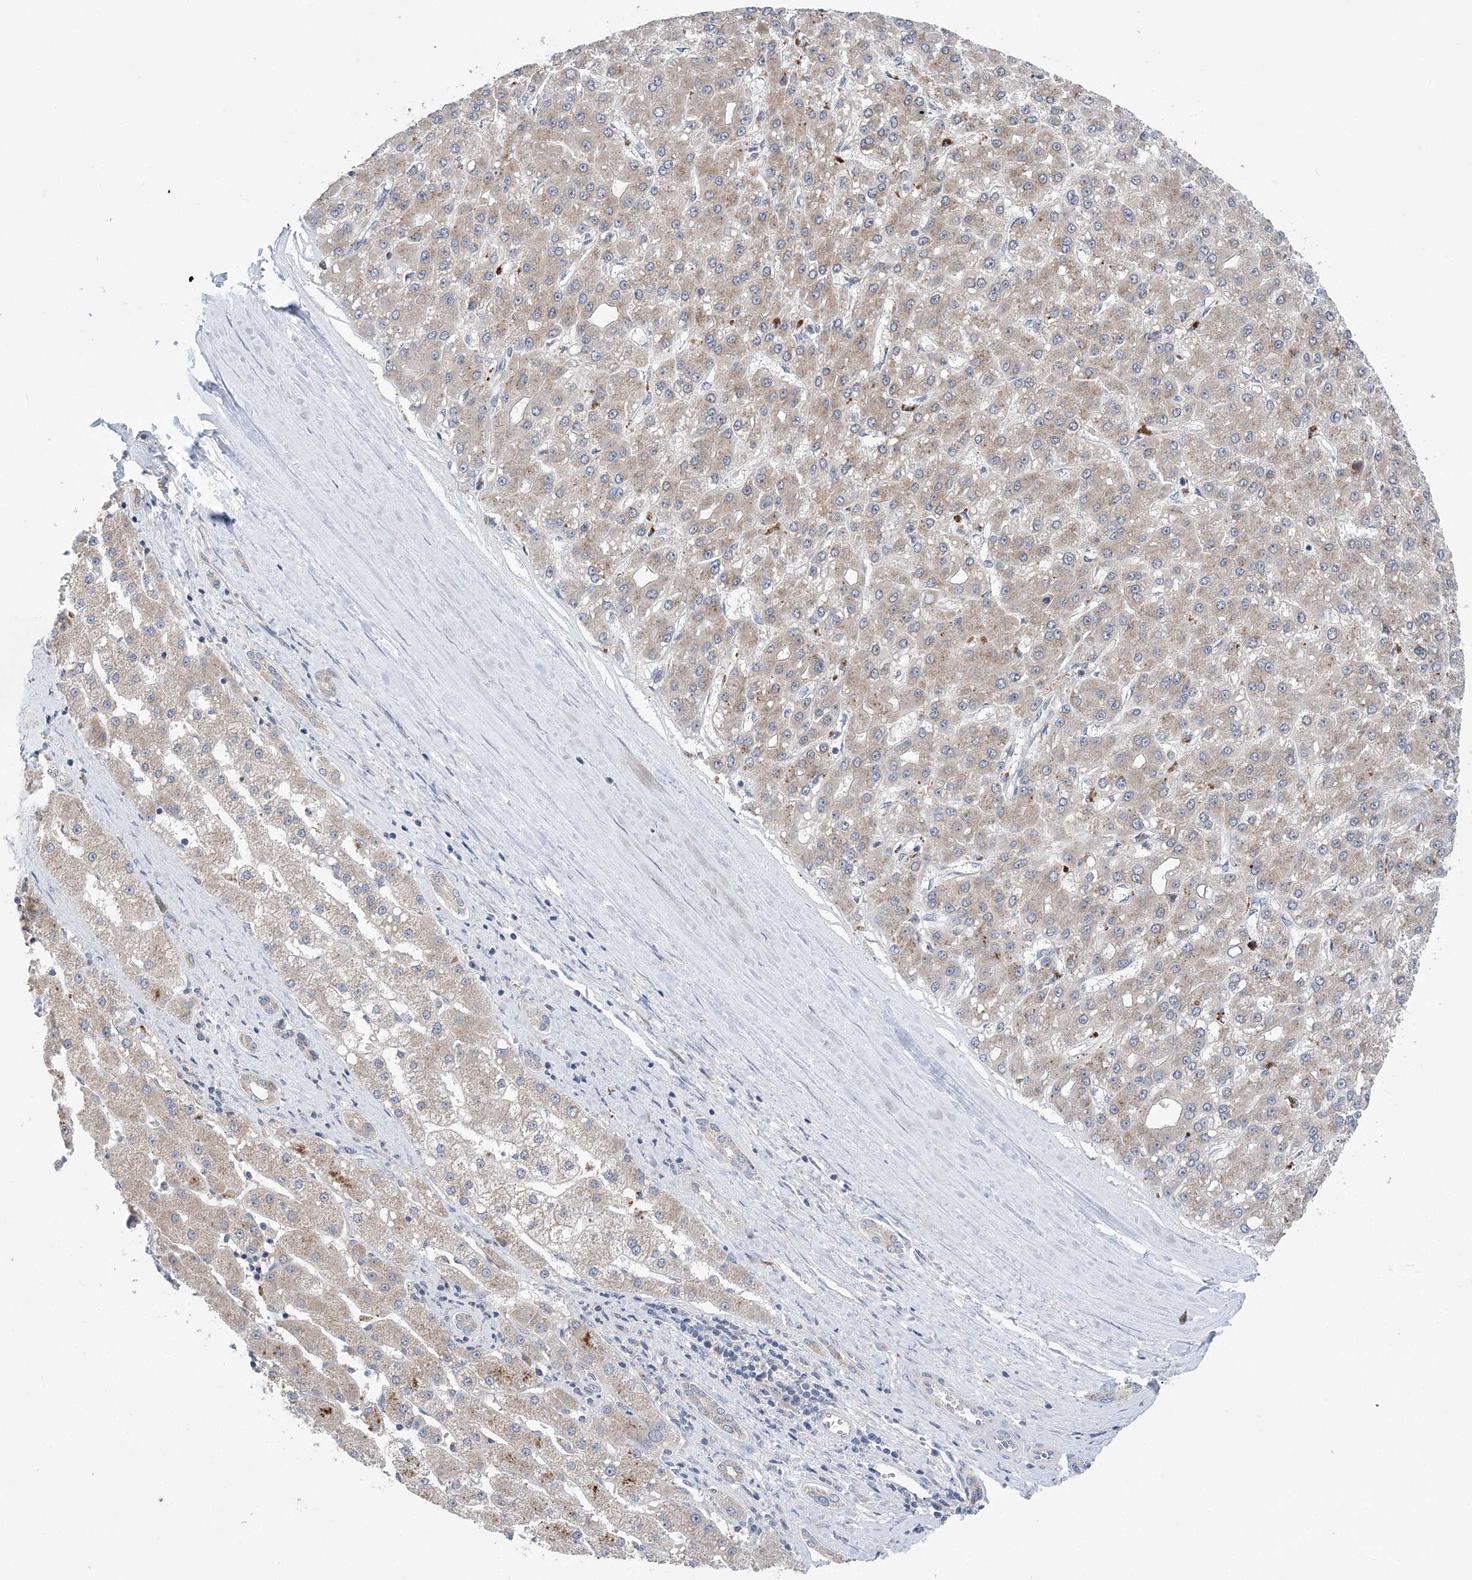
{"staining": {"intensity": "weak", "quantity": ">75%", "location": "cytoplasmic/membranous"}, "tissue": "liver cancer", "cell_type": "Tumor cells", "image_type": "cancer", "snomed": [{"axis": "morphology", "description": "Carcinoma, Hepatocellular, NOS"}, {"axis": "topography", "description": "Liver"}], "caption": "High-power microscopy captured an immunohistochemistry histopathology image of liver hepatocellular carcinoma, revealing weak cytoplasmic/membranous positivity in approximately >75% of tumor cells.", "gene": "COPE", "patient": {"sex": "male", "age": 67}}